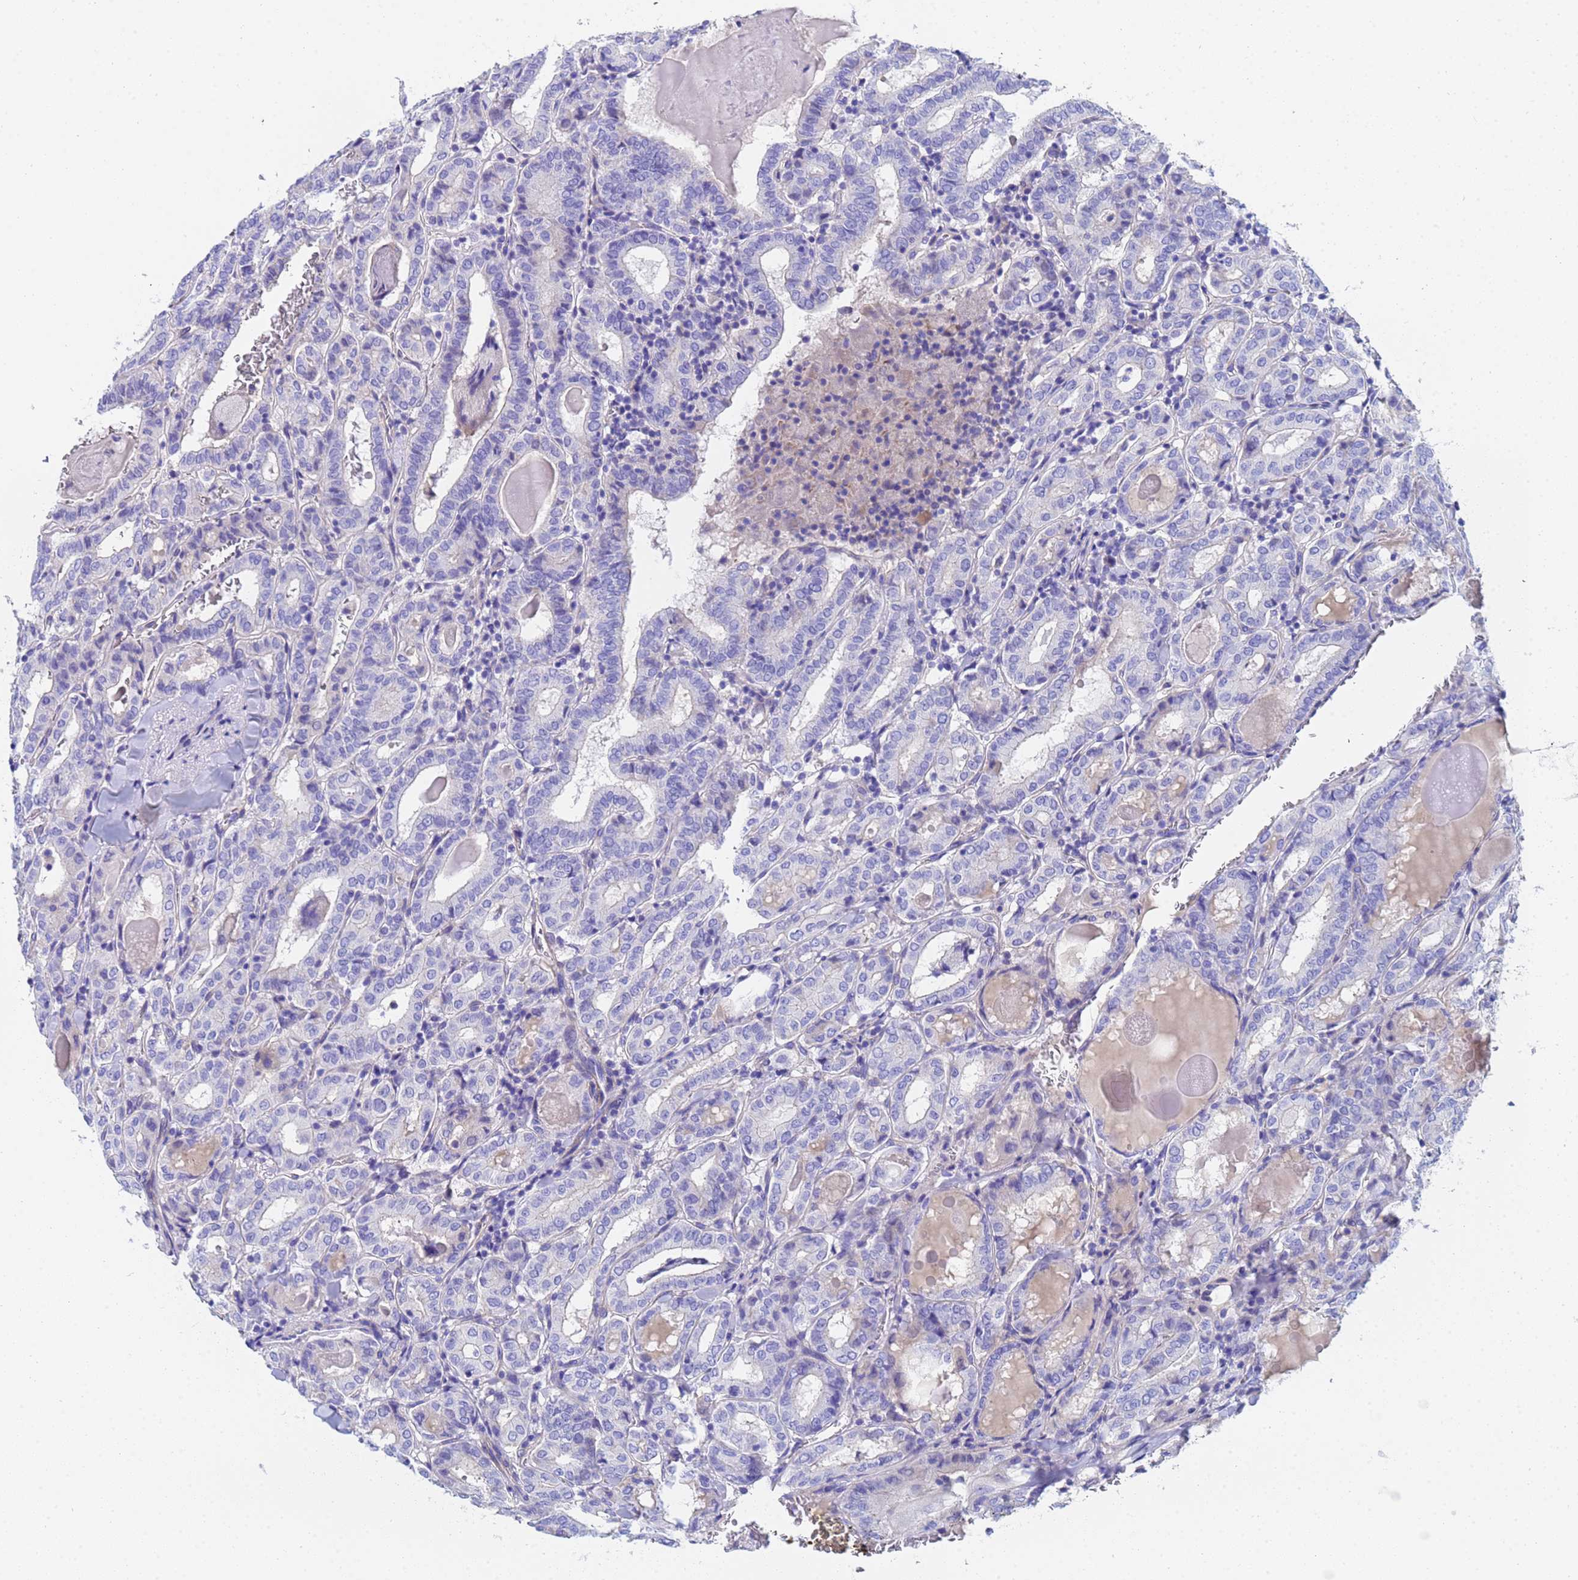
{"staining": {"intensity": "negative", "quantity": "none", "location": "none"}, "tissue": "thyroid cancer", "cell_type": "Tumor cells", "image_type": "cancer", "snomed": [{"axis": "morphology", "description": "Papillary adenocarcinoma, NOS"}, {"axis": "topography", "description": "Thyroid gland"}], "caption": "The image shows no significant positivity in tumor cells of papillary adenocarcinoma (thyroid). Nuclei are stained in blue.", "gene": "CST4", "patient": {"sex": "female", "age": 72}}